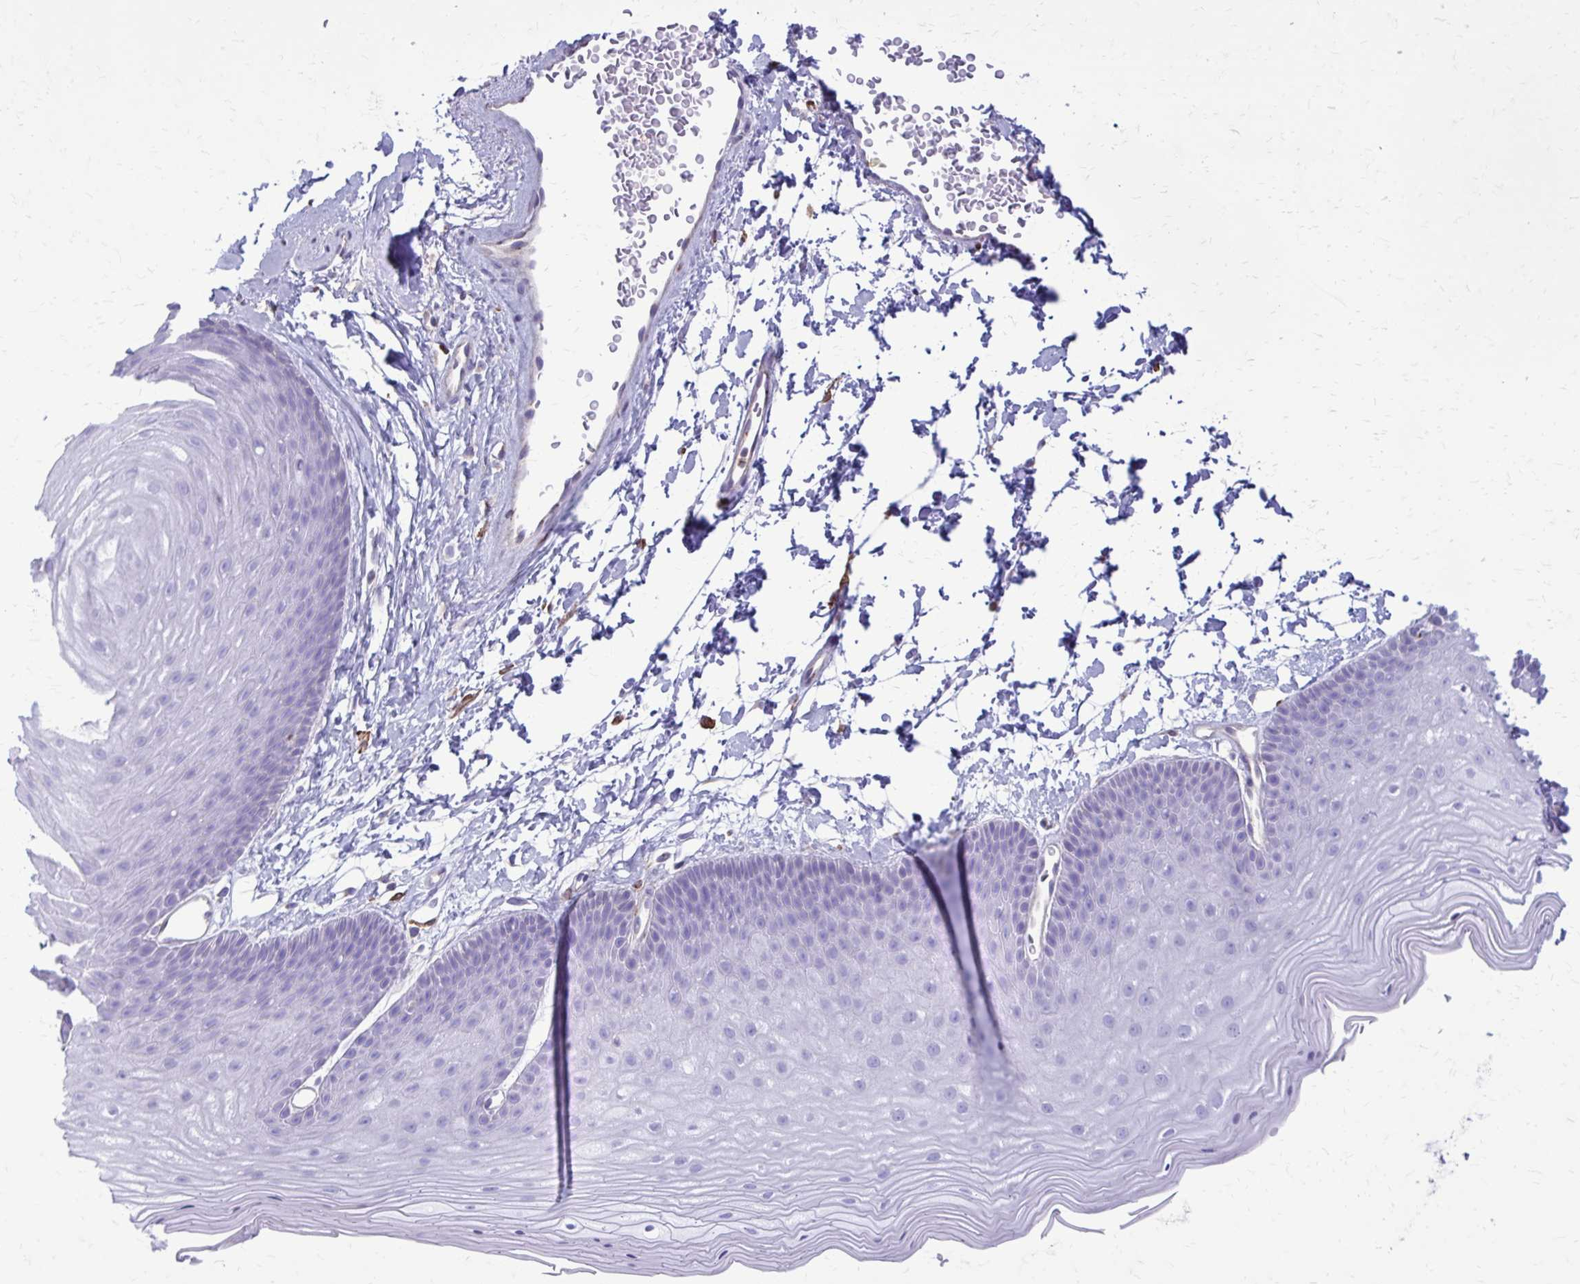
{"staining": {"intensity": "negative", "quantity": "none", "location": "none"}, "tissue": "skin", "cell_type": "Epidermal cells", "image_type": "normal", "snomed": [{"axis": "morphology", "description": "Normal tissue, NOS"}, {"axis": "topography", "description": "Anal"}], "caption": "The histopathology image demonstrates no staining of epidermal cells in benign skin. Brightfield microscopy of IHC stained with DAB (brown) and hematoxylin (blue), captured at high magnification.", "gene": "CLTA", "patient": {"sex": "male", "age": 53}}